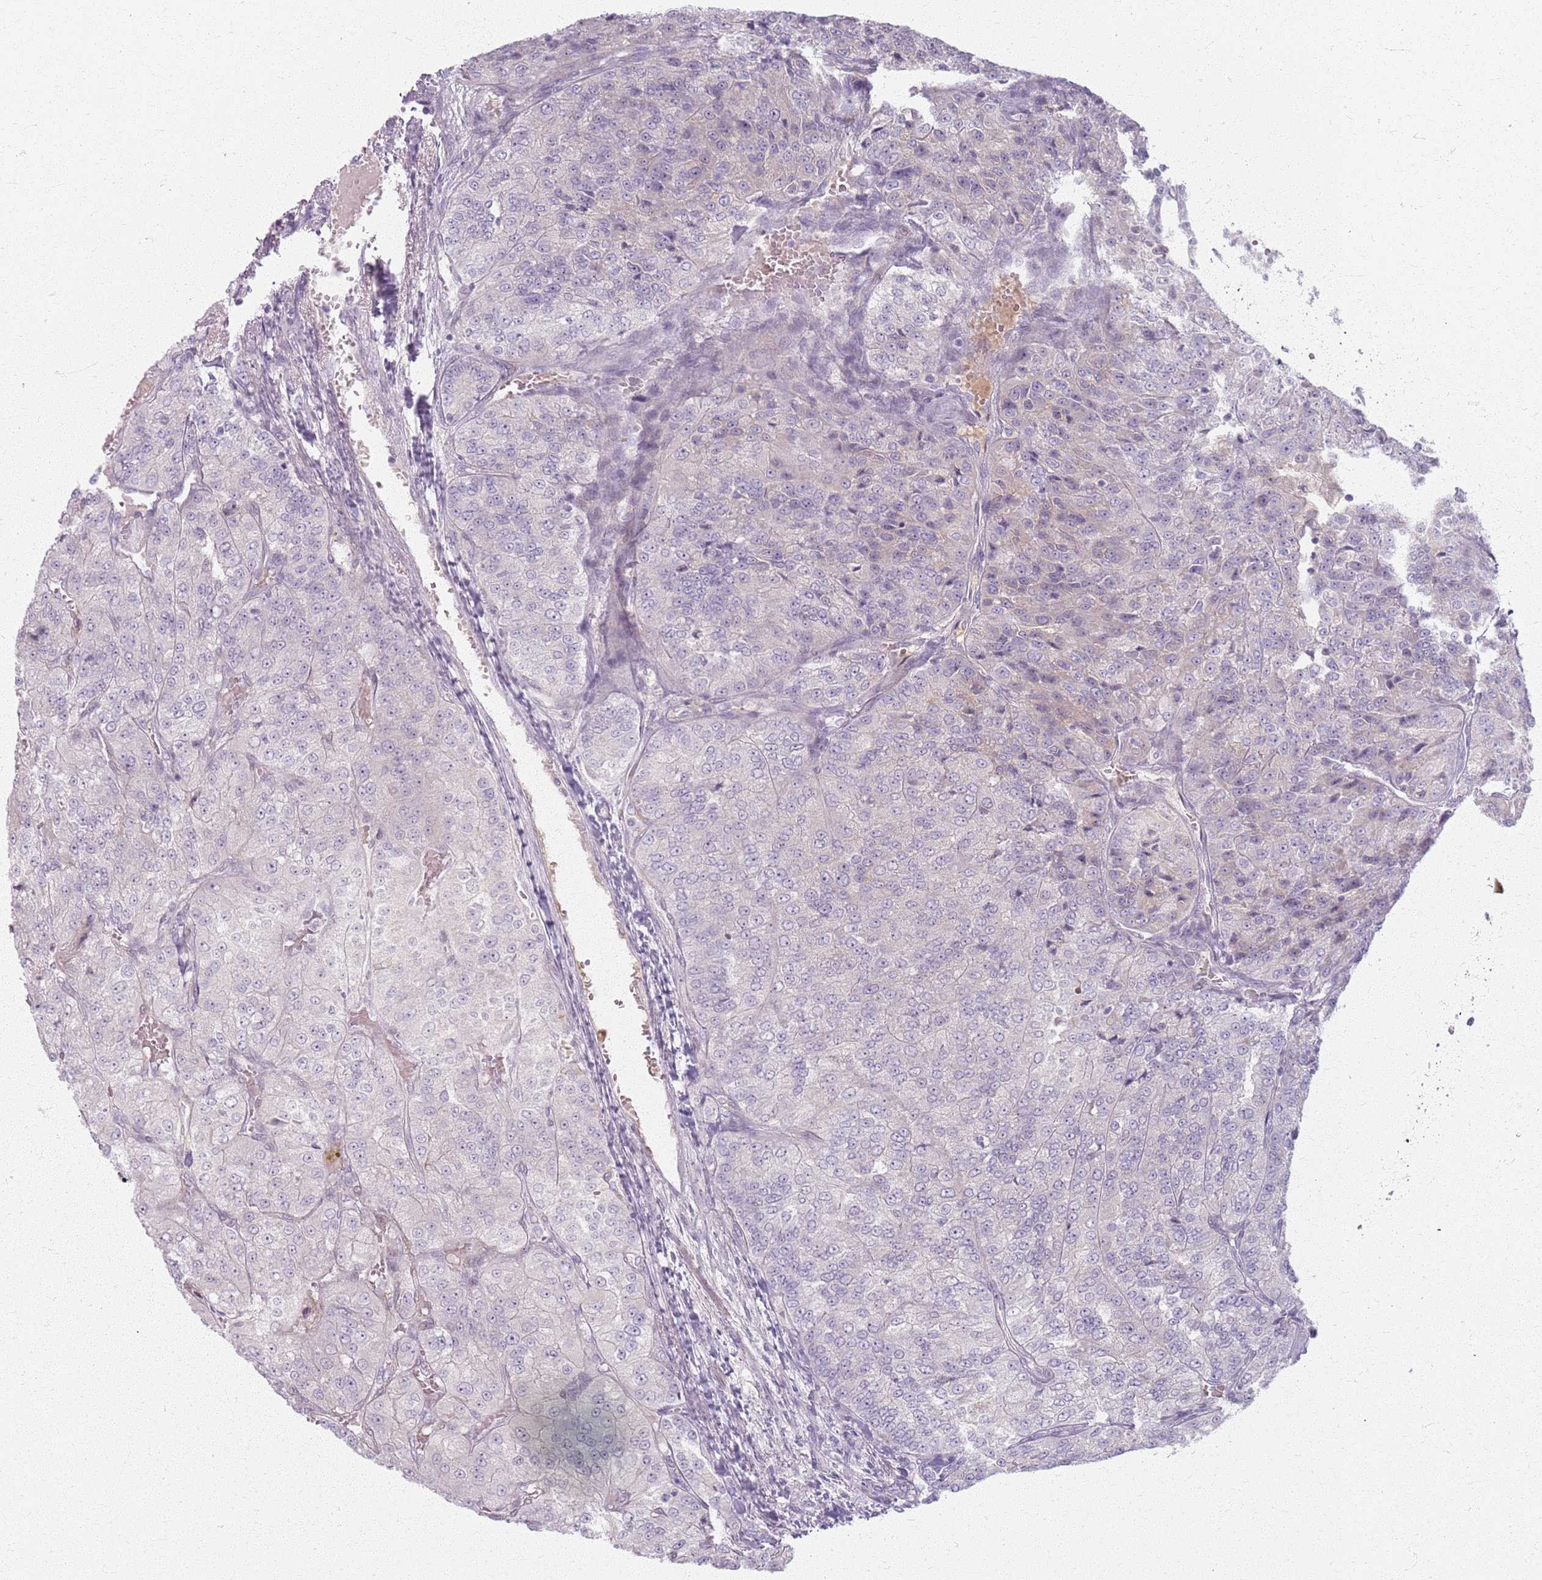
{"staining": {"intensity": "negative", "quantity": "none", "location": "none"}, "tissue": "renal cancer", "cell_type": "Tumor cells", "image_type": "cancer", "snomed": [{"axis": "morphology", "description": "Adenocarcinoma, NOS"}, {"axis": "topography", "description": "Kidney"}], "caption": "Human renal cancer stained for a protein using immunohistochemistry reveals no positivity in tumor cells.", "gene": "CRIPT", "patient": {"sex": "female", "age": 63}}